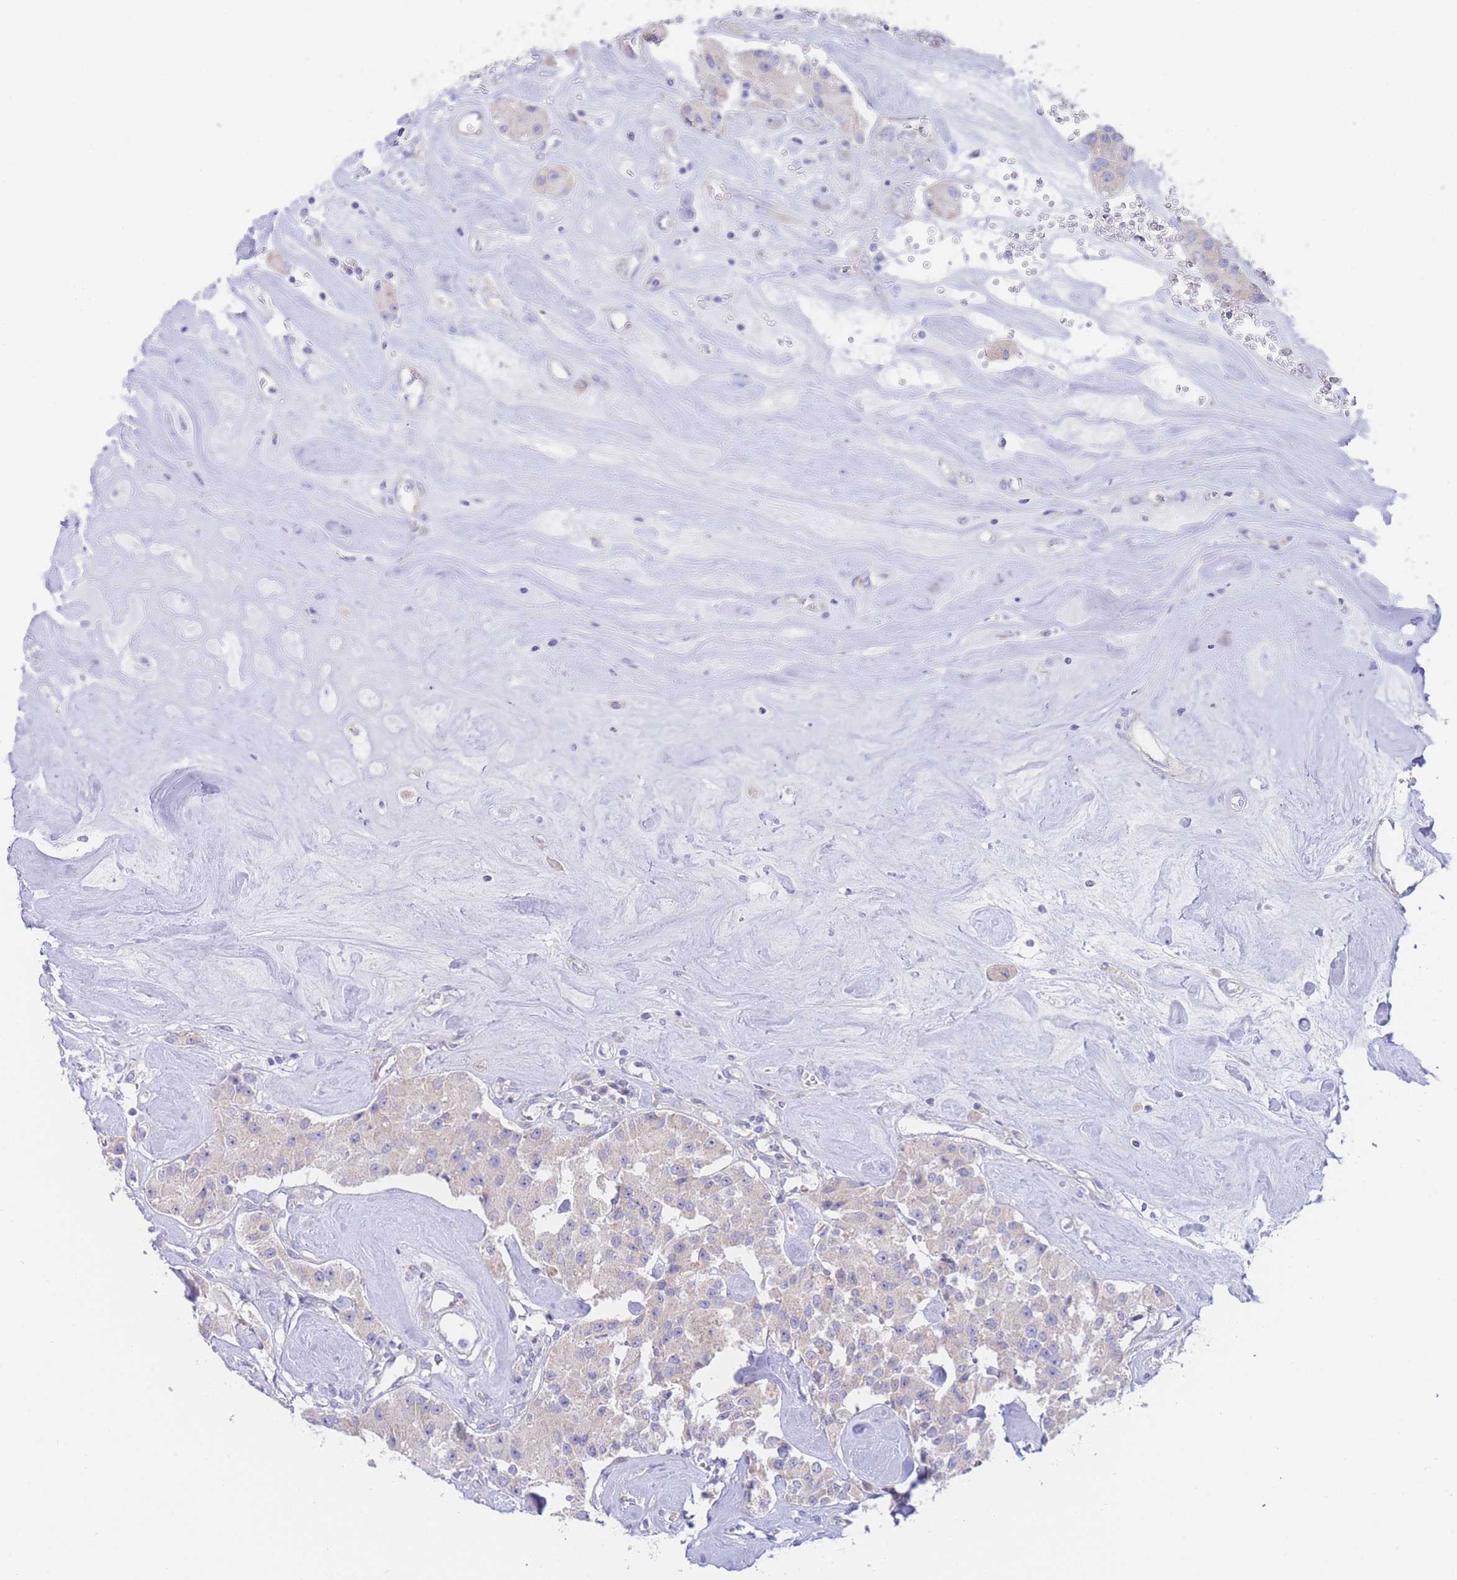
{"staining": {"intensity": "negative", "quantity": "none", "location": "none"}, "tissue": "carcinoid", "cell_type": "Tumor cells", "image_type": "cancer", "snomed": [{"axis": "morphology", "description": "Carcinoid, malignant, NOS"}, {"axis": "topography", "description": "Pancreas"}], "caption": "This is a histopathology image of immunohistochemistry (IHC) staining of malignant carcinoid, which shows no expression in tumor cells.", "gene": "GPAM", "patient": {"sex": "male", "age": 41}}